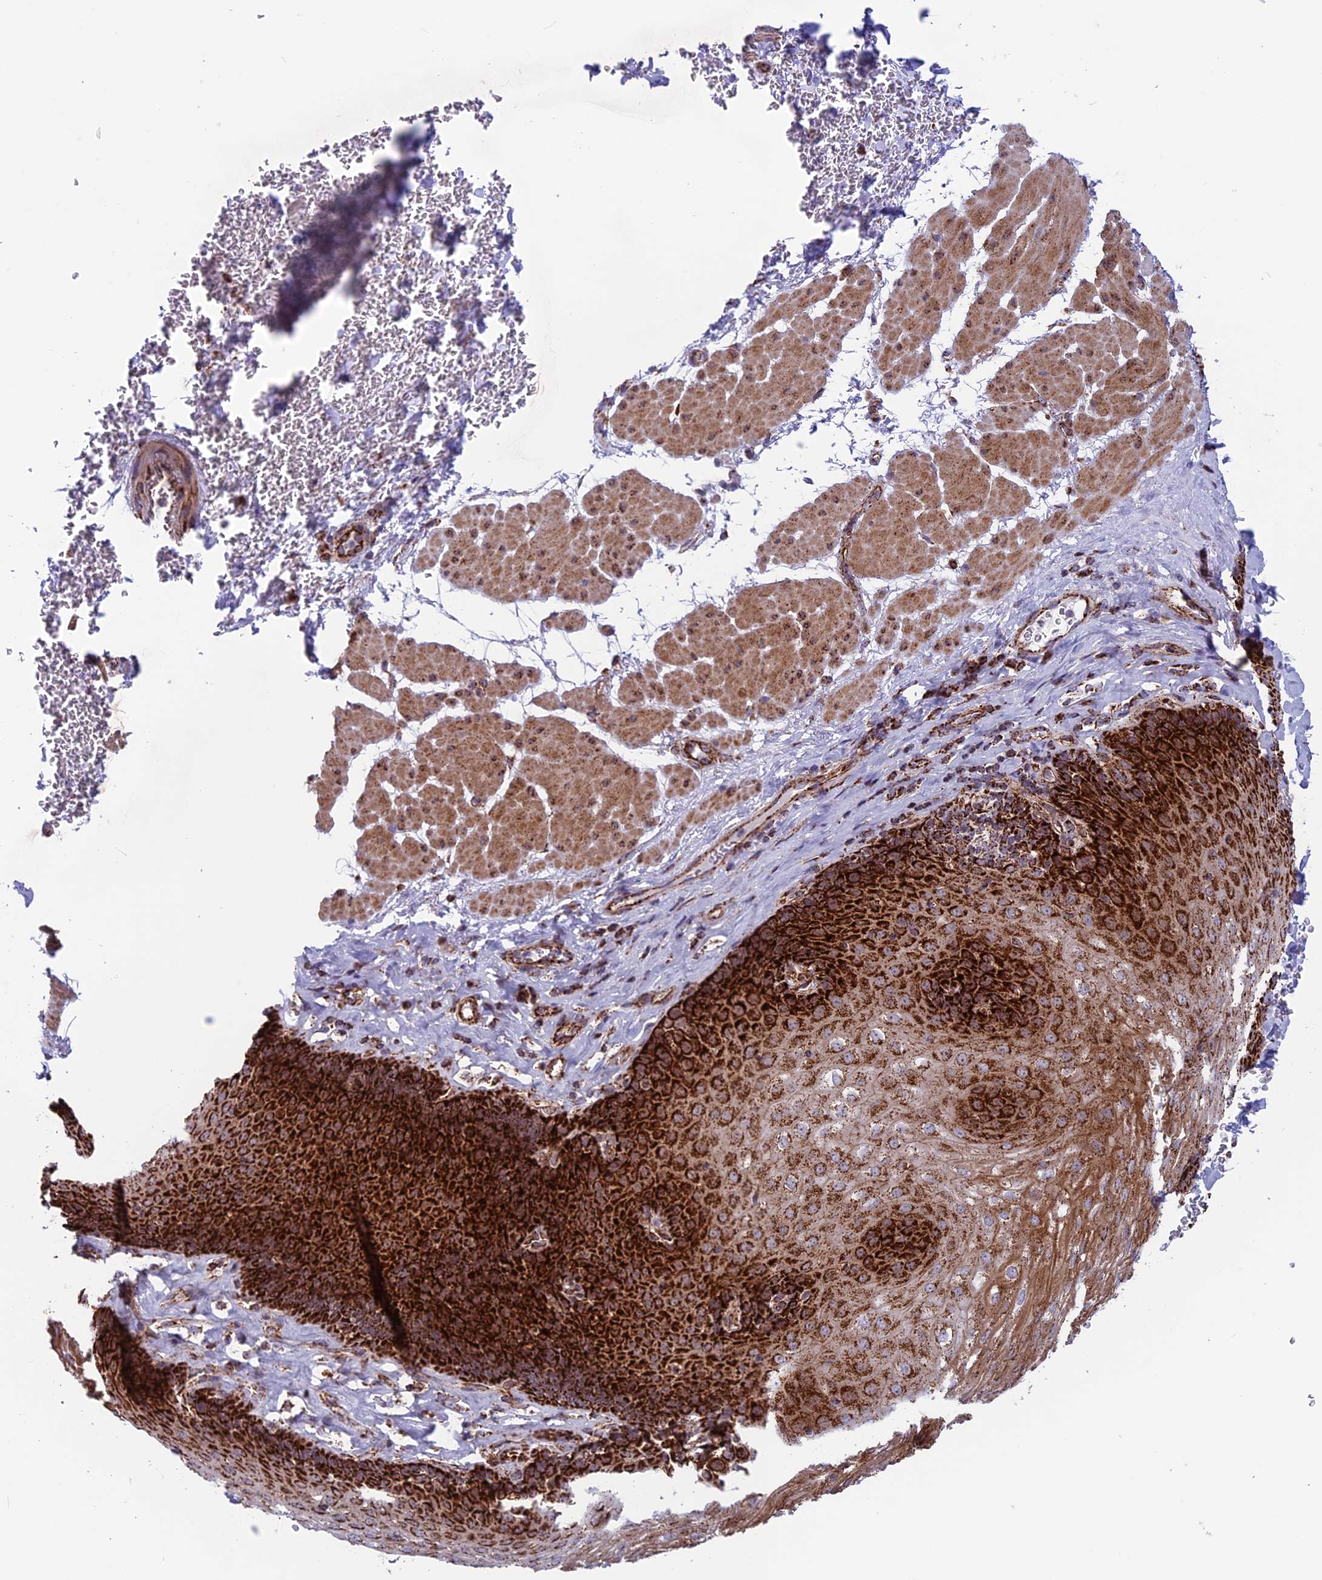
{"staining": {"intensity": "strong", "quantity": ">75%", "location": "cytoplasmic/membranous"}, "tissue": "esophagus", "cell_type": "Squamous epithelial cells", "image_type": "normal", "snomed": [{"axis": "morphology", "description": "Normal tissue, NOS"}, {"axis": "topography", "description": "Esophagus"}], "caption": "Human esophagus stained with a brown dye exhibits strong cytoplasmic/membranous positive positivity in about >75% of squamous epithelial cells.", "gene": "MRPS18B", "patient": {"sex": "female", "age": 66}}